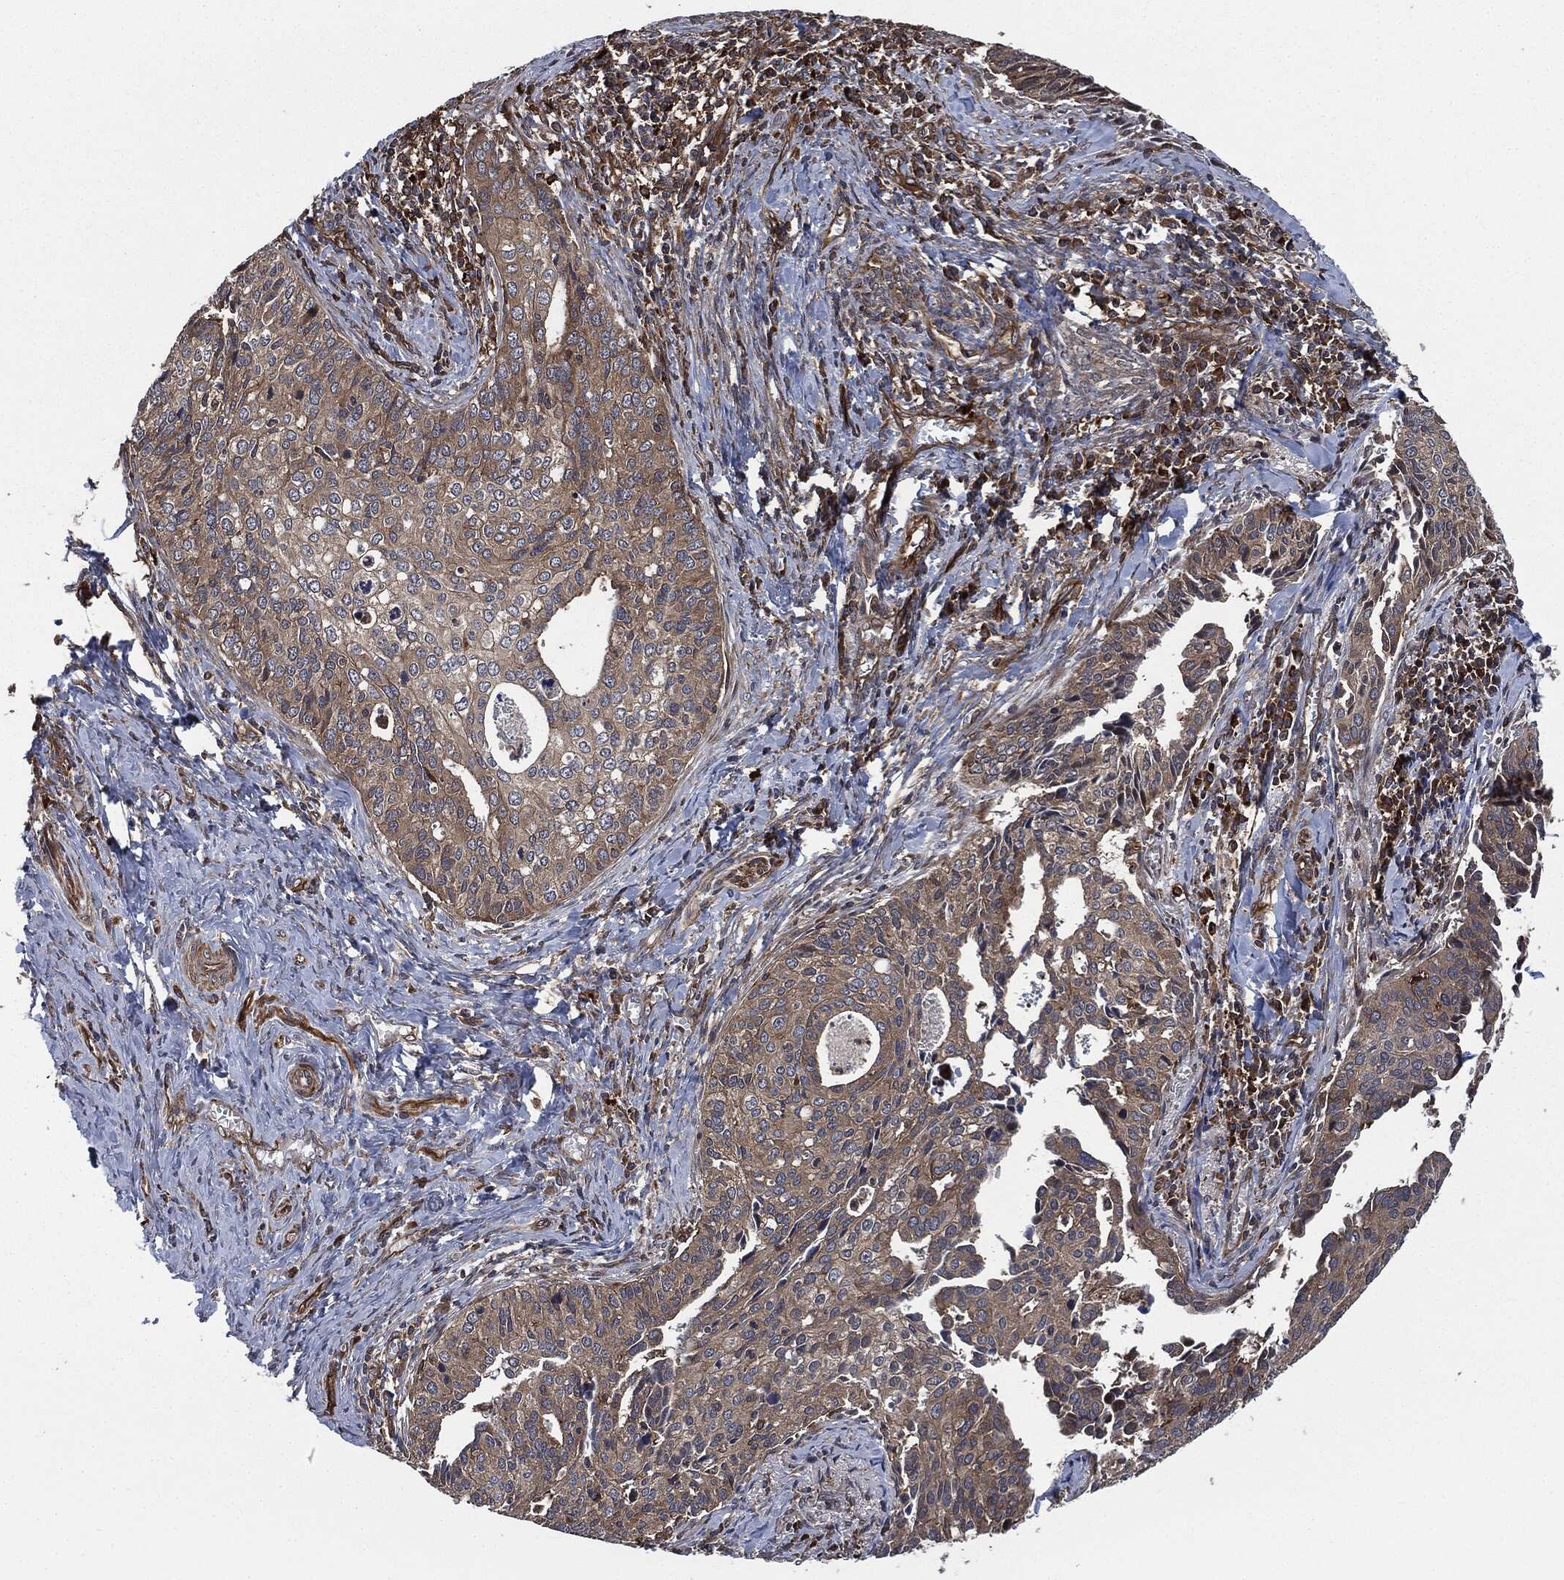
{"staining": {"intensity": "weak", "quantity": ">75%", "location": "cytoplasmic/membranous"}, "tissue": "cervical cancer", "cell_type": "Tumor cells", "image_type": "cancer", "snomed": [{"axis": "morphology", "description": "Squamous cell carcinoma, NOS"}, {"axis": "topography", "description": "Cervix"}], "caption": "Human squamous cell carcinoma (cervical) stained with a brown dye exhibits weak cytoplasmic/membranous positive staining in approximately >75% of tumor cells.", "gene": "RAP1GDS1", "patient": {"sex": "female", "age": 29}}